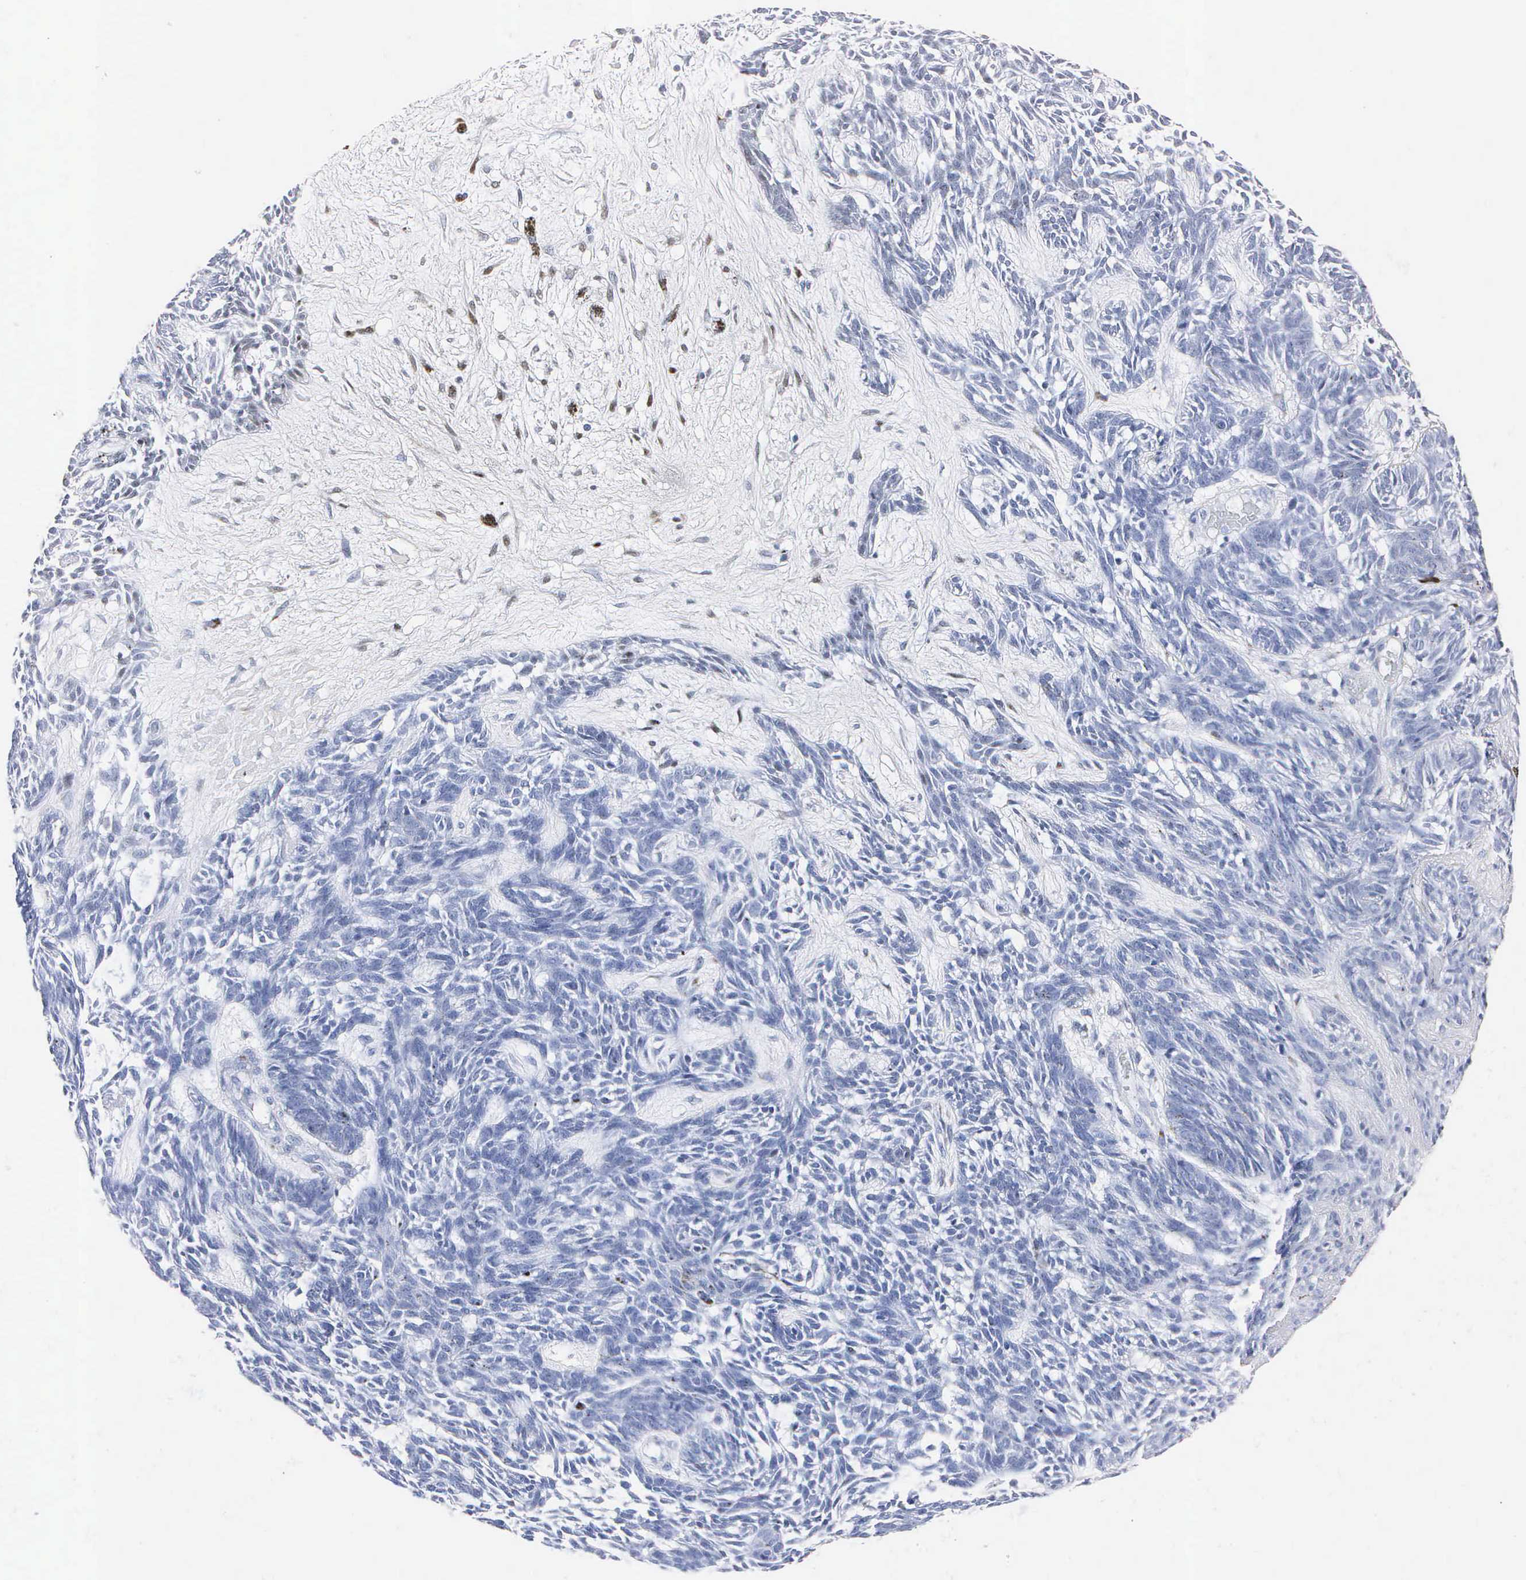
{"staining": {"intensity": "negative", "quantity": "none", "location": "none"}, "tissue": "skin cancer", "cell_type": "Tumor cells", "image_type": "cancer", "snomed": [{"axis": "morphology", "description": "Basal cell carcinoma"}, {"axis": "topography", "description": "Skin"}], "caption": "Tumor cells are negative for brown protein staining in basal cell carcinoma (skin). (Brightfield microscopy of DAB (3,3'-diaminobenzidine) immunohistochemistry at high magnification).", "gene": "ENO2", "patient": {"sex": "male", "age": 58}}